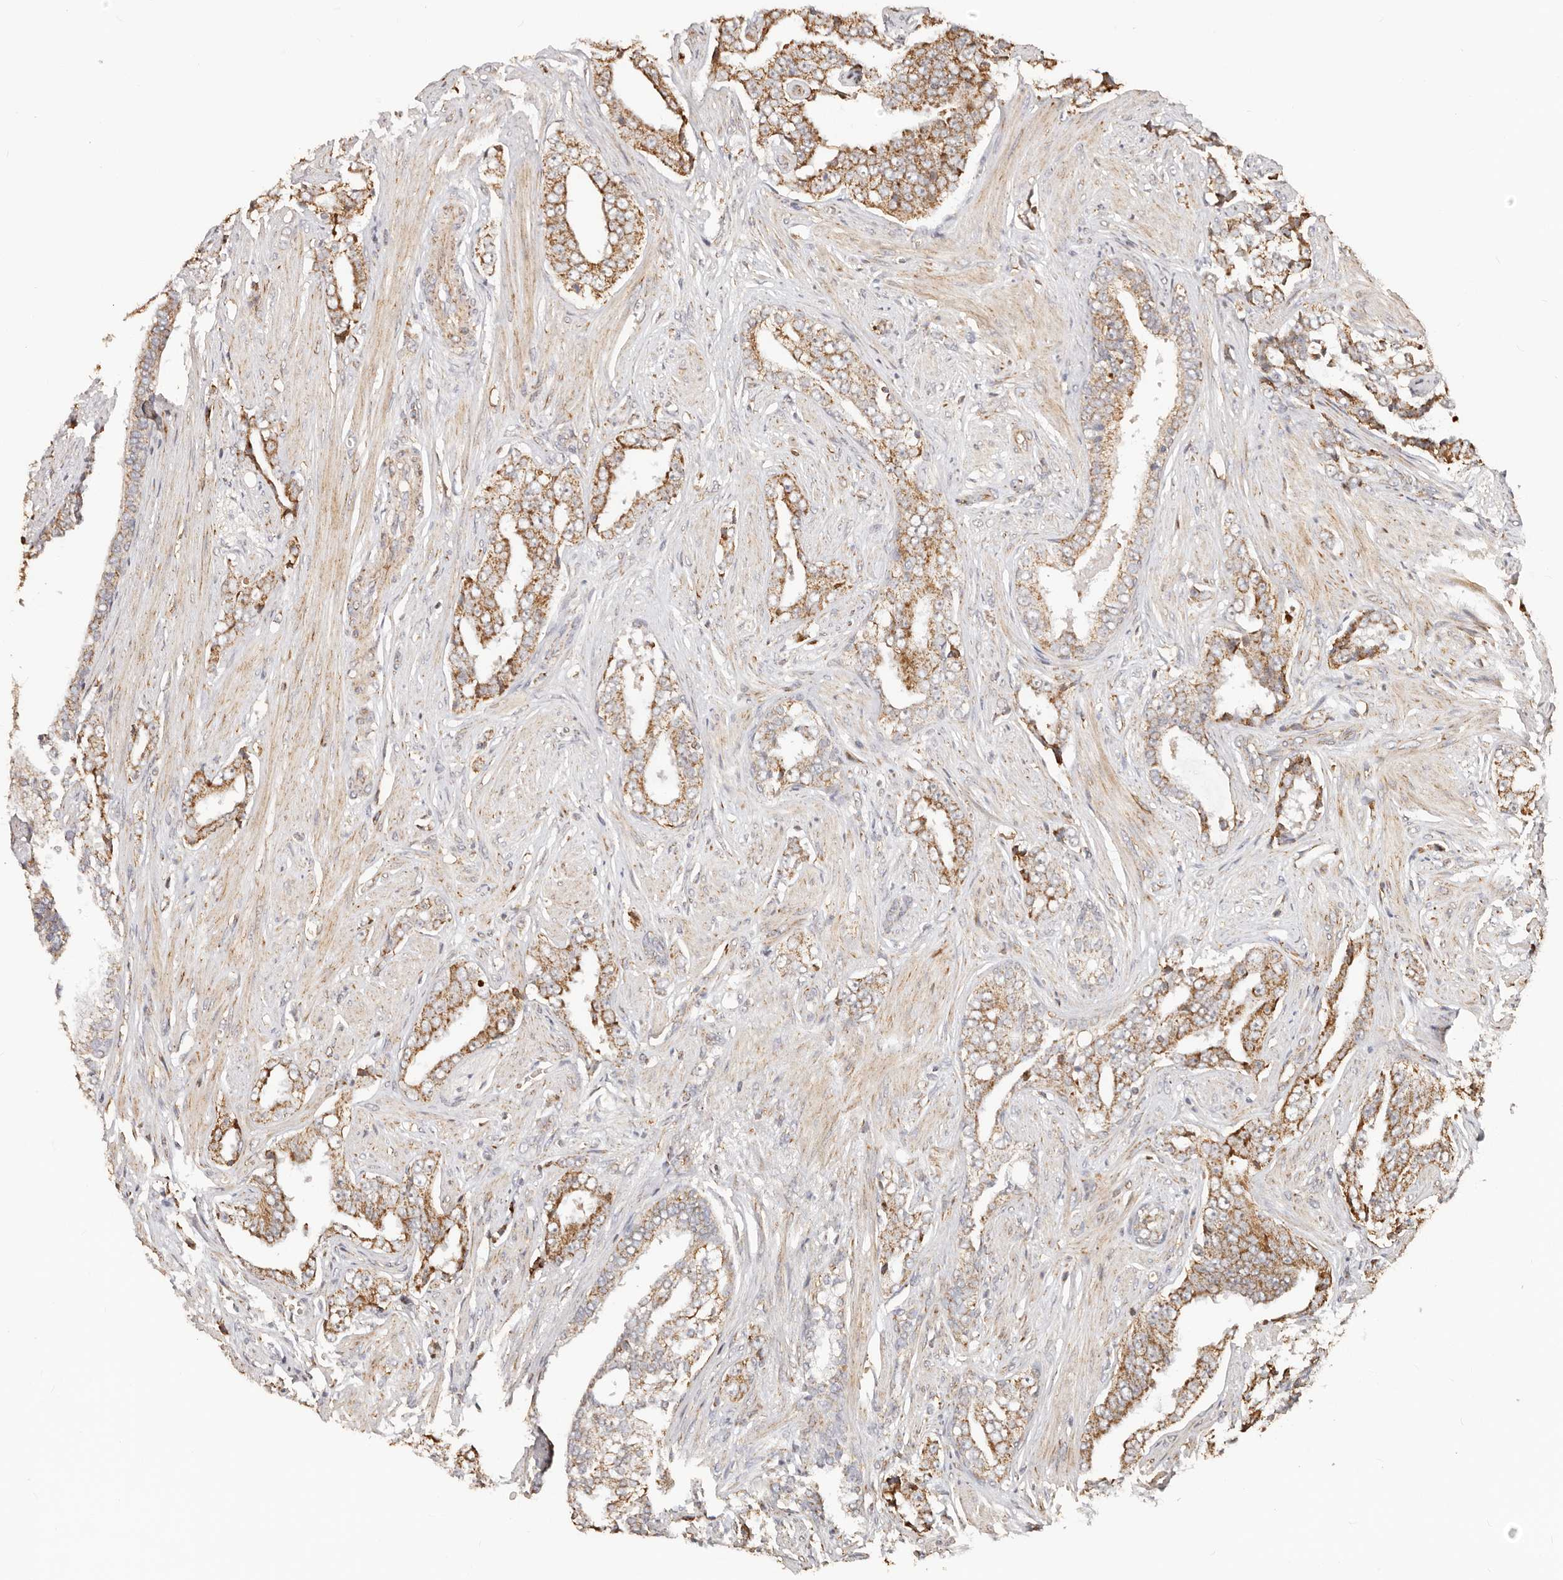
{"staining": {"intensity": "moderate", "quantity": ">75%", "location": "cytoplasmic/membranous"}, "tissue": "prostate cancer", "cell_type": "Tumor cells", "image_type": "cancer", "snomed": [{"axis": "morphology", "description": "Adenocarcinoma, High grade"}, {"axis": "topography", "description": "Prostate"}], "caption": "Prostate cancer stained for a protein (brown) reveals moderate cytoplasmic/membranous positive staining in about >75% of tumor cells.", "gene": "NDUFB11", "patient": {"sex": "male", "age": 71}}